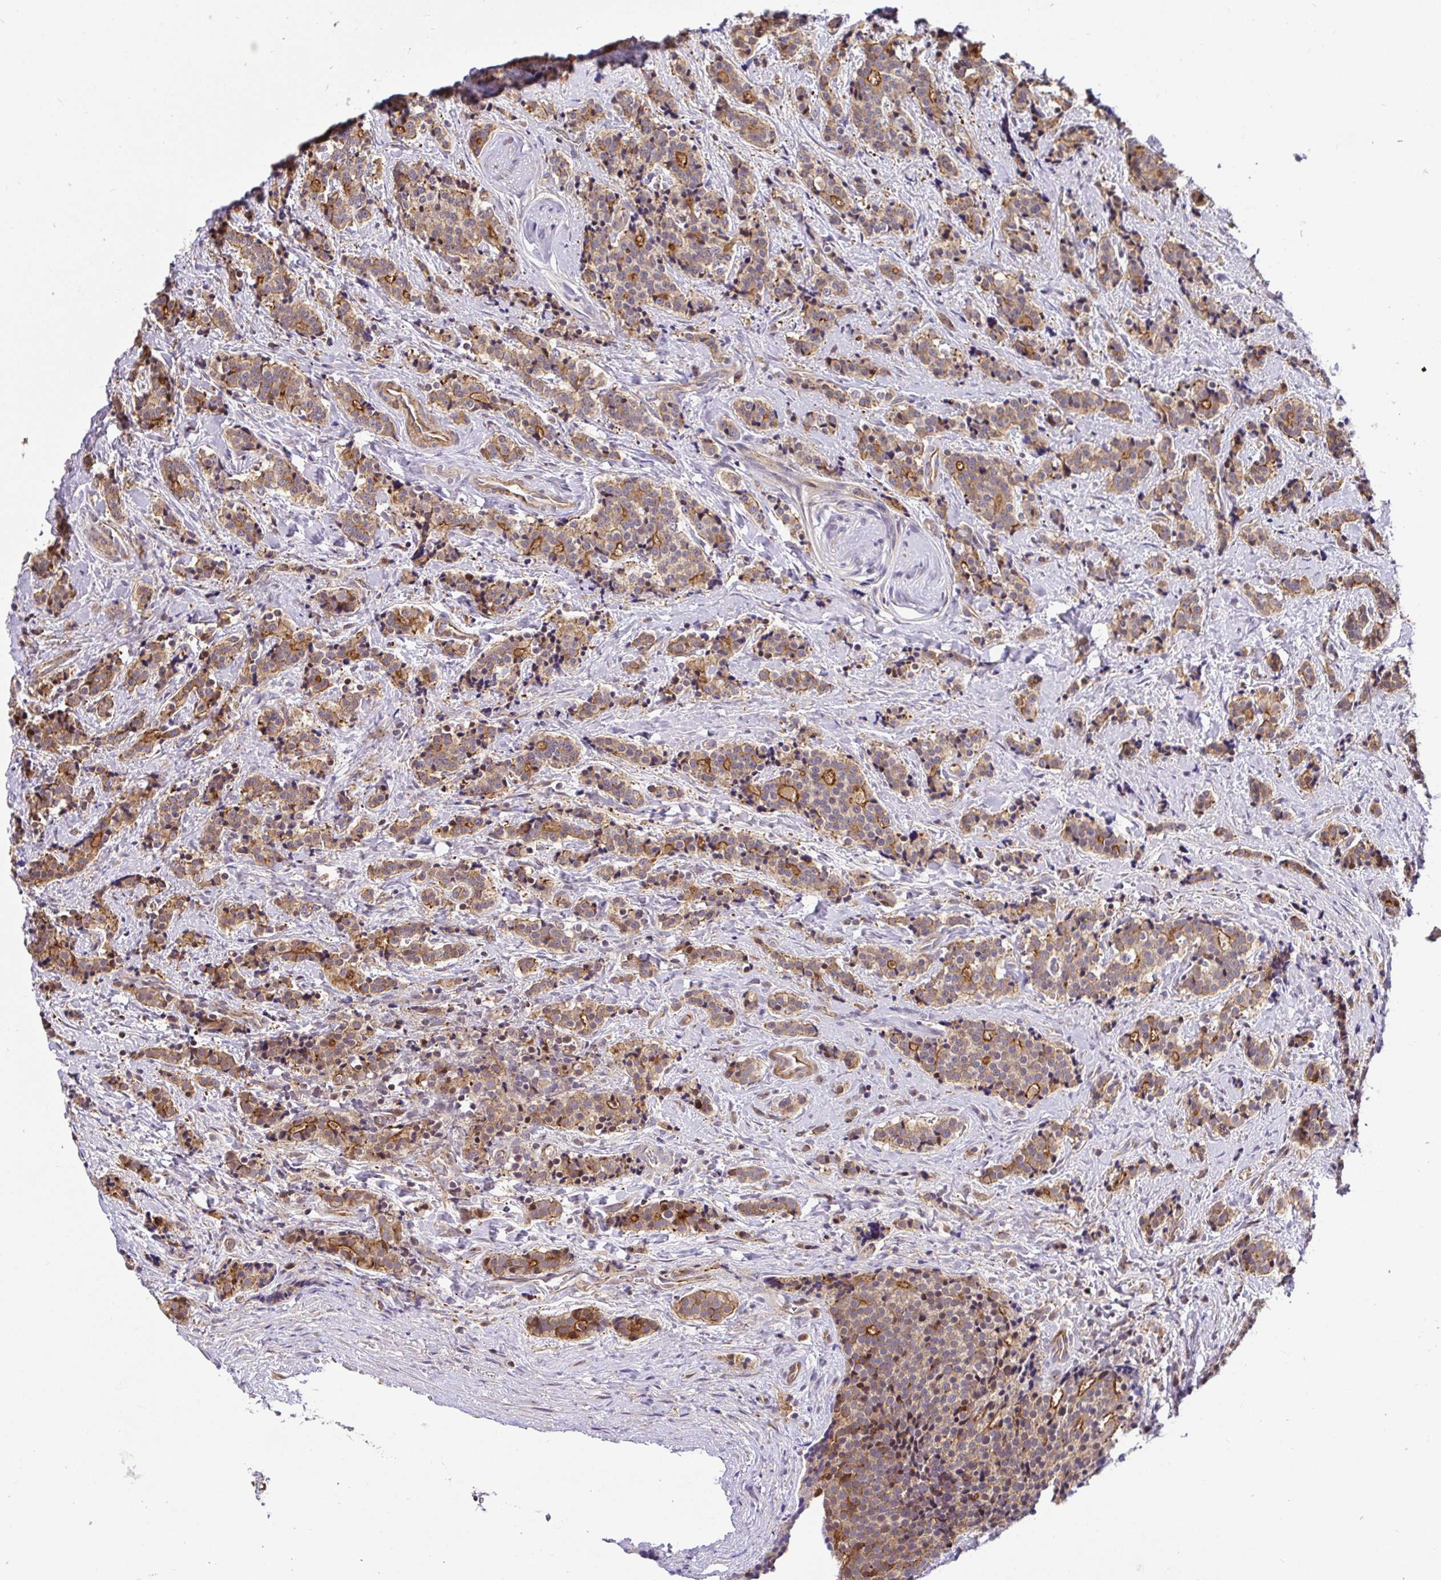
{"staining": {"intensity": "weak", "quantity": ">75%", "location": "cytoplasmic/membranous"}, "tissue": "carcinoid", "cell_type": "Tumor cells", "image_type": "cancer", "snomed": [{"axis": "morphology", "description": "Carcinoid, malignant, NOS"}, {"axis": "topography", "description": "Small intestine"}], "caption": "Immunohistochemical staining of carcinoid (malignant) reveals low levels of weak cytoplasmic/membranous staining in about >75% of tumor cells. (DAB IHC, brown staining for protein, blue staining for nuclei).", "gene": "TRIM55", "patient": {"sex": "female", "age": 73}}